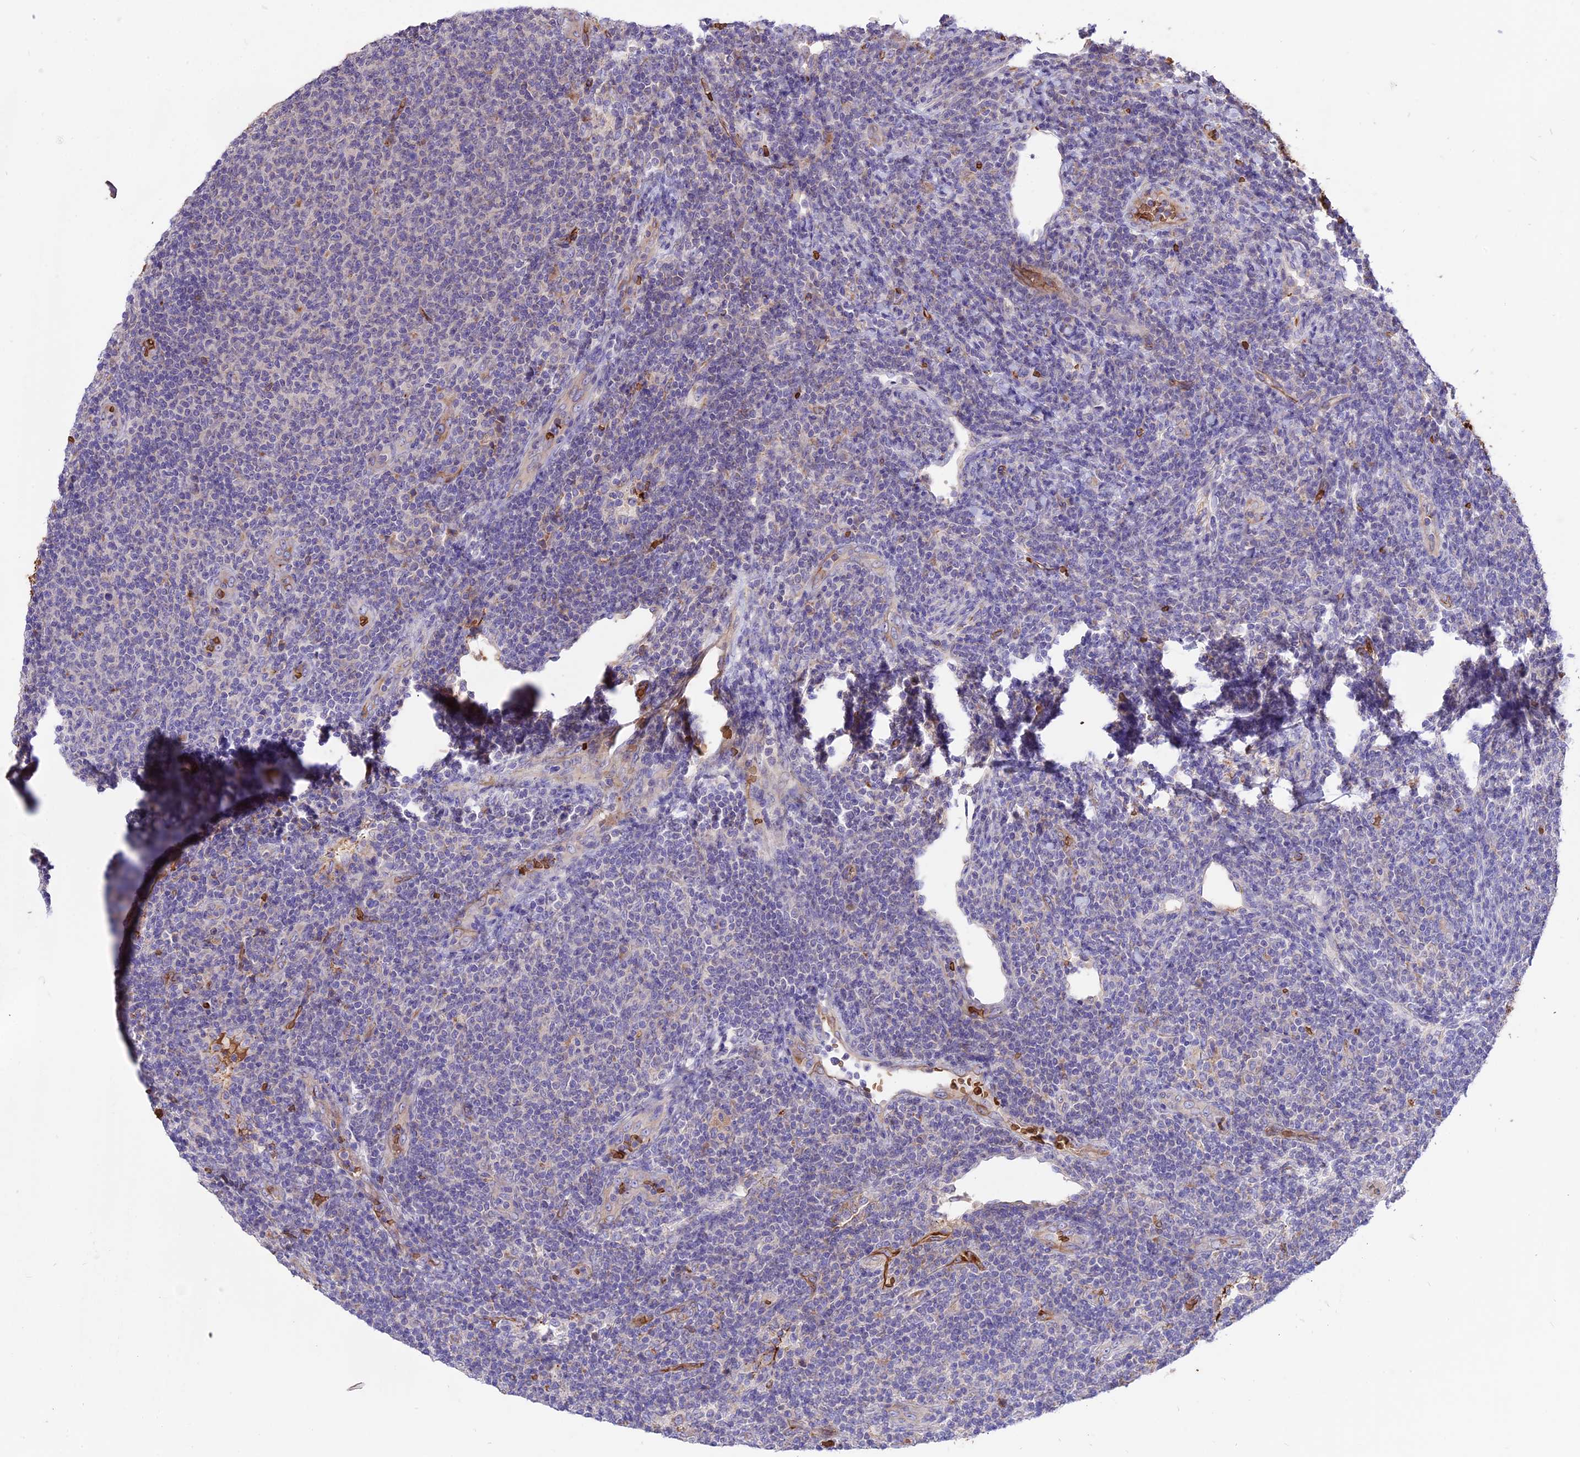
{"staining": {"intensity": "negative", "quantity": "none", "location": "none"}, "tissue": "lymphoma", "cell_type": "Tumor cells", "image_type": "cancer", "snomed": [{"axis": "morphology", "description": "Malignant lymphoma, non-Hodgkin's type, Low grade"}, {"axis": "topography", "description": "Lymph node"}], "caption": "The photomicrograph displays no significant positivity in tumor cells of lymphoma.", "gene": "TTC4", "patient": {"sex": "male", "age": 66}}